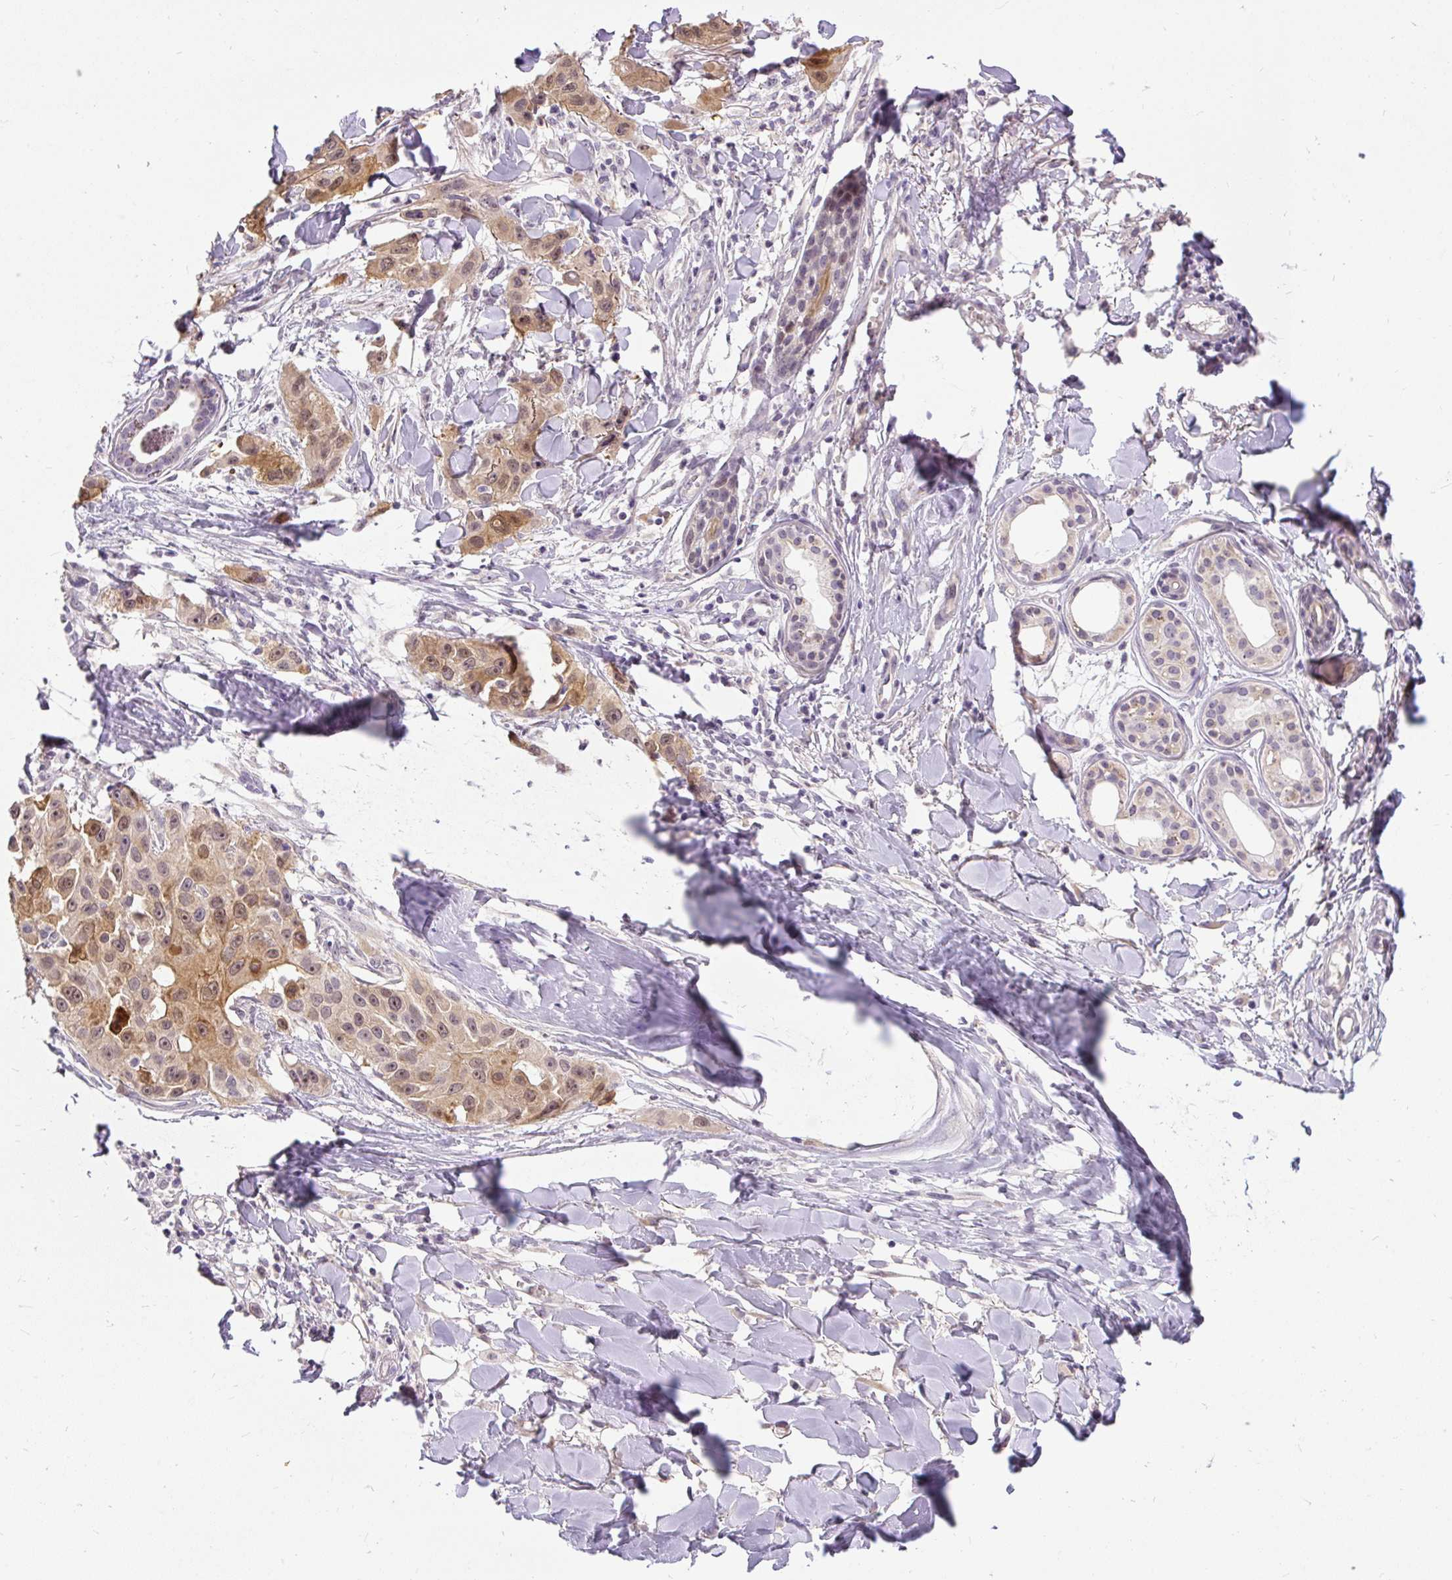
{"staining": {"intensity": "moderate", "quantity": ">75%", "location": "cytoplasmic/membranous,nuclear"}, "tissue": "skin cancer", "cell_type": "Tumor cells", "image_type": "cancer", "snomed": [{"axis": "morphology", "description": "Squamous cell carcinoma, NOS"}, {"axis": "topography", "description": "Skin"}], "caption": "Squamous cell carcinoma (skin) was stained to show a protein in brown. There is medium levels of moderate cytoplasmic/membranous and nuclear positivity in approximately >75% of tumor cells.", "gene": "FAM117B", "patient": {"sex": "male", "age": 63}}